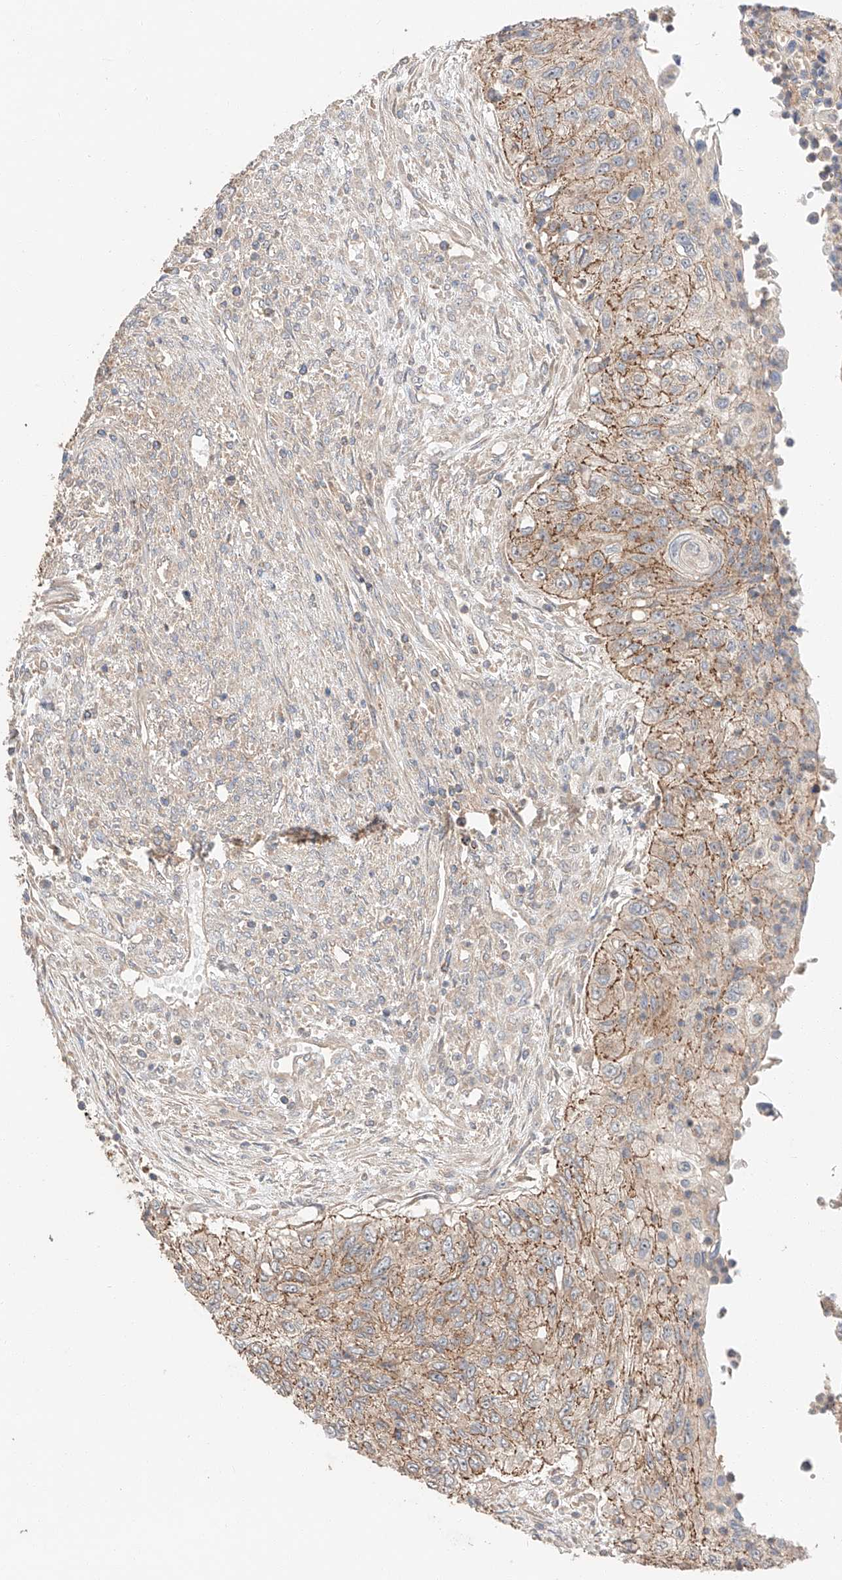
{"staining": {"intensity": "moderate", "quantity": ">75%", "location": "cytoplasmic/membranous"}, "tissue": "urothelial cancer", "cell_type": "Tumor cells", "image_type": "cancer", "snomed": [{"axis": "morphology", "description": "Urothelial carcinoma, High grade"}, {"axis": "topography", "description": "Urinary bladder"}], "caption": "Immunohistochemical staining of human high-grade urothelial carcinoma exhibits medium levels of moderate cytoplasmic/membranous protein staining in about >75% of tumor cells.", "gene": "XPNPEP1", "patient": {"sex": "female", "age": 60}}